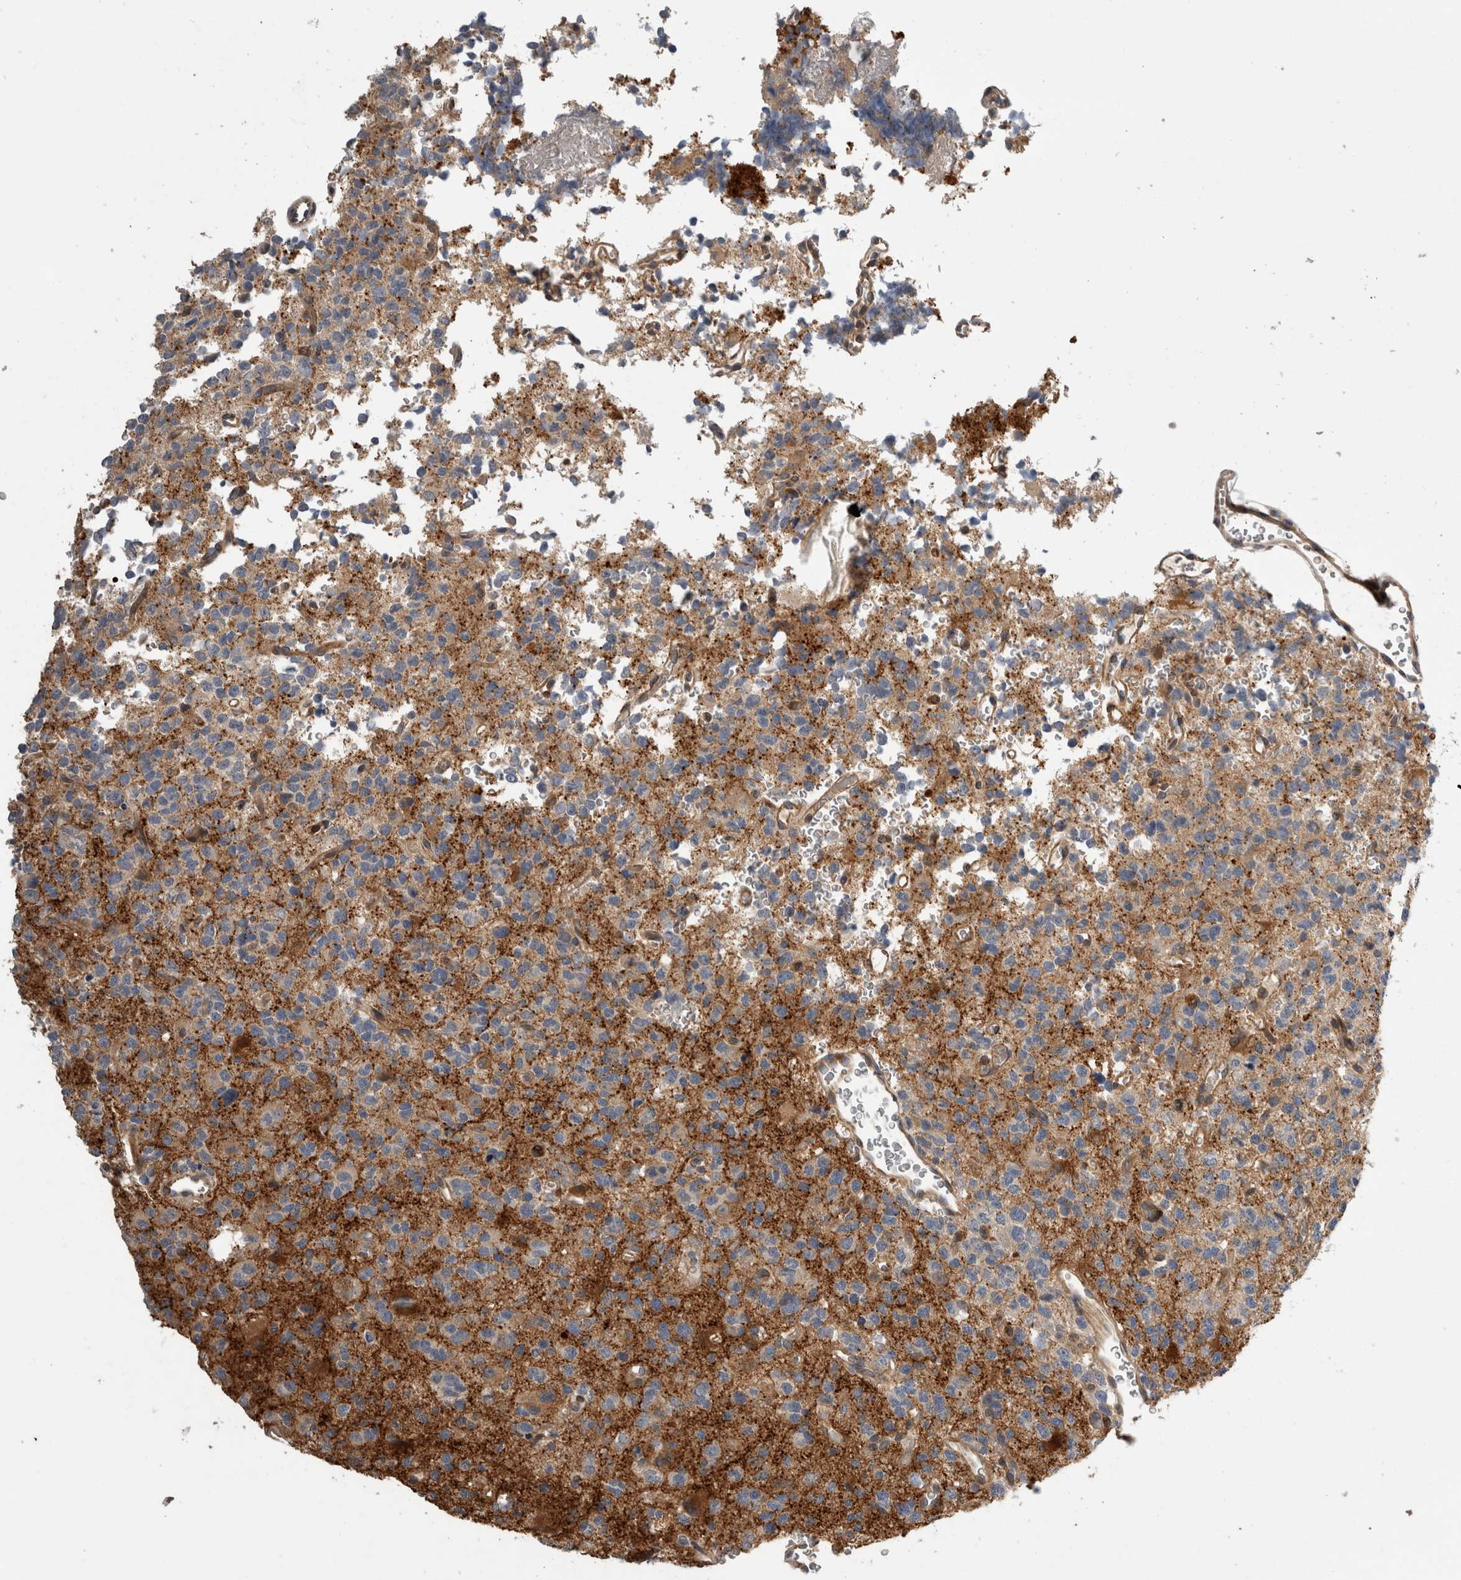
{"staining": {"intensity": "weak", "quantity": "25%-75%", "location": "cytoplasmic/membranous"}, "tissue": "glioma", "cell_type": "Tumor cells", "image_type": "cancer", "snomed": [{"axis": "morphology", "description": "Glioma, malignant, High grade"}, {"axis": "topography", "description": "Brain"}], "caption": "IHC of human glioma displays low levels of weak cytoplasmic/membranous staining in about 25%-75% of tumor cells. (DAB IHC, brown staining for protein, blue staining for nuclei).", "gene": "APOL2", "patient": {"sex": "female", "age": 62}}